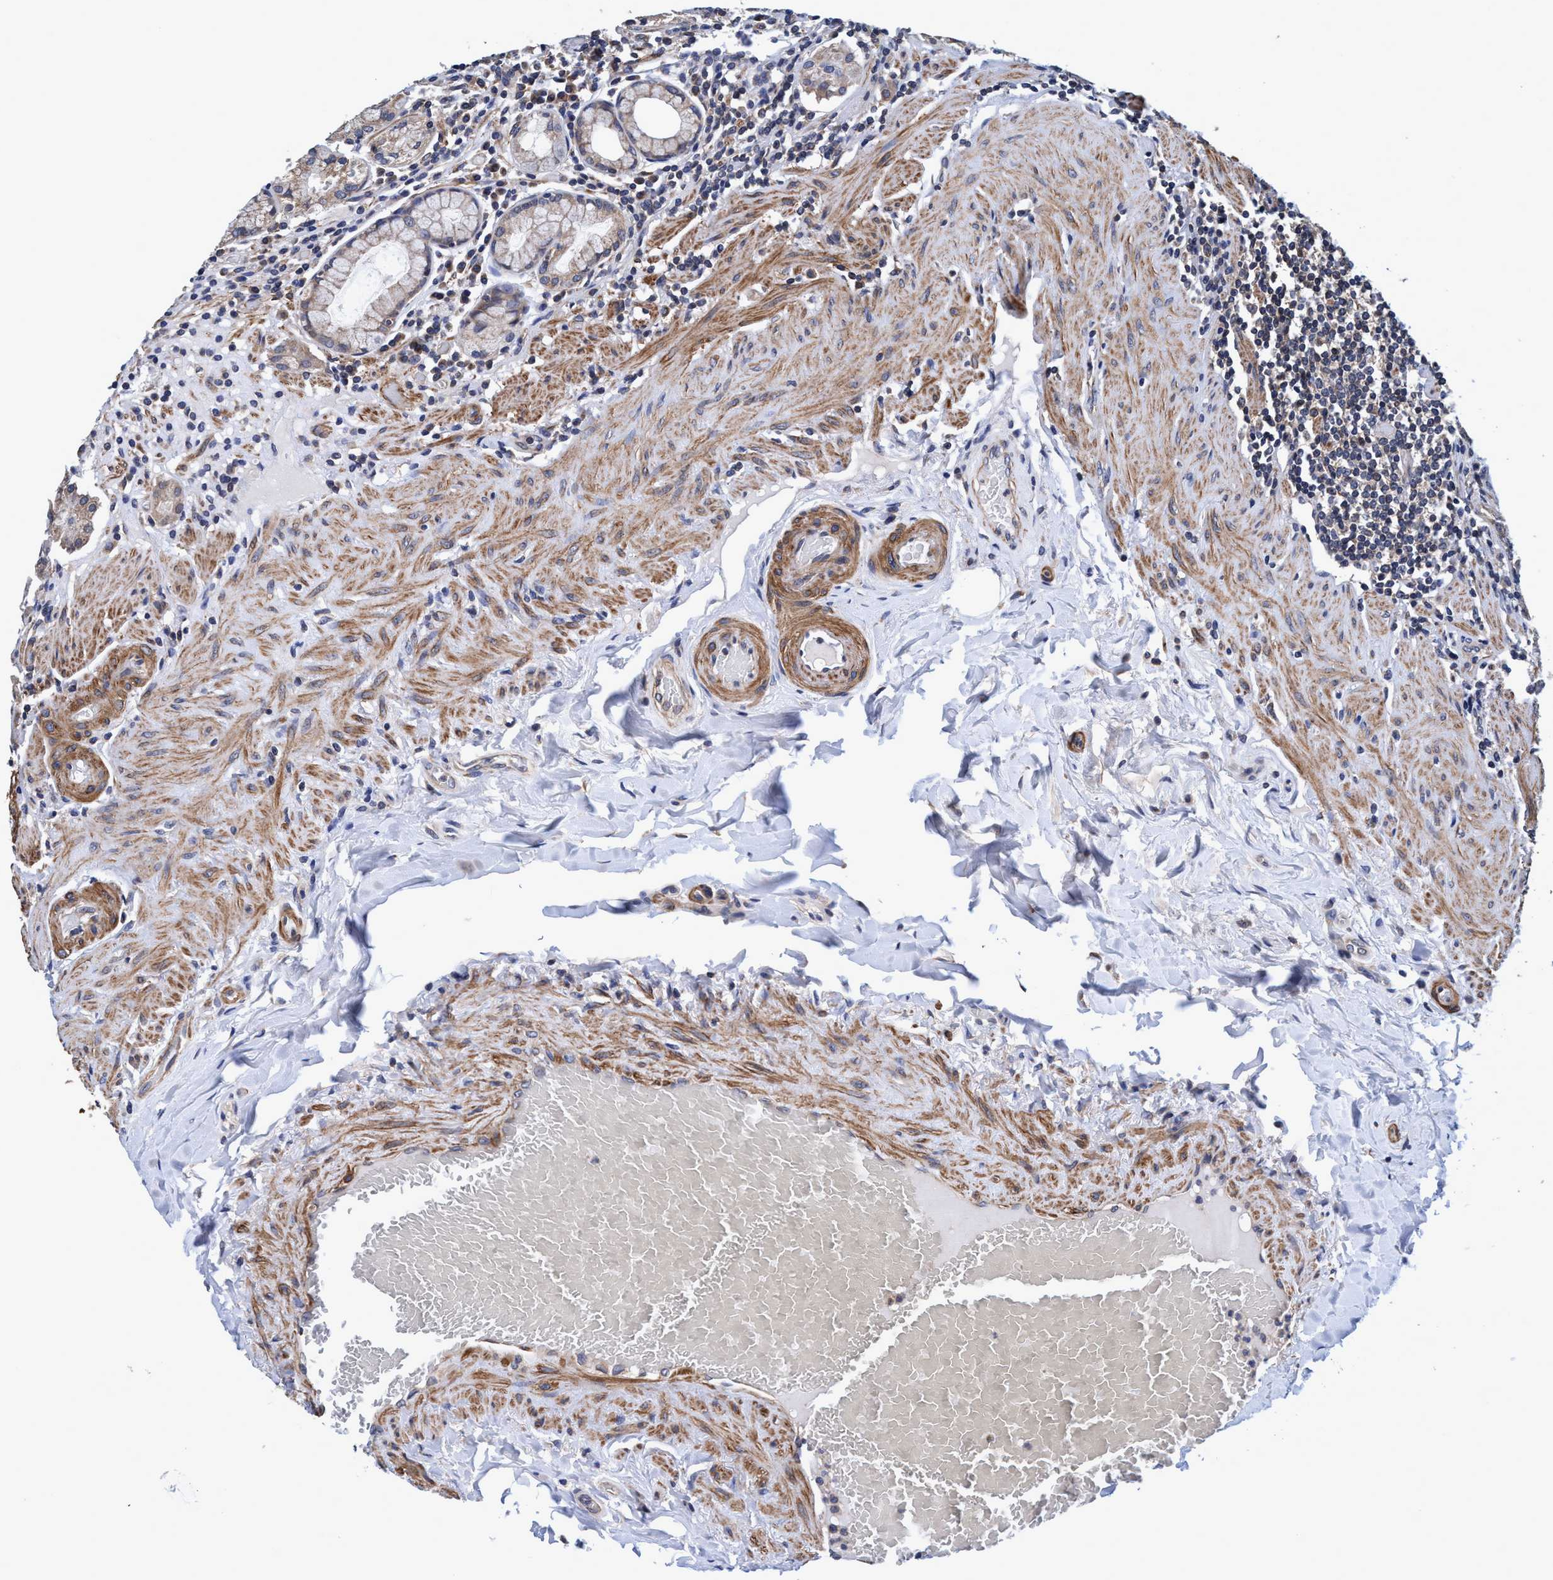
{"staining": {"intensity": "moderate", "quantity": ">75%", "location": "cytoplasmic/membranous"}, "tissue": "stomach", "cell_type": "Glandular cells", "image_type": "normal", "snomed": [{"axis": "morphology", "description": "Normal tissue, NOS"}, {"axis": "topography", "description": "Stomach, lower"}], "caption": "The photomicrograph reveals staining of normal stomach, revealing moderate cytoplasmic/membranous protein staining (brown color) within glandular cells.", "gene": "CALCOCO2", "patient": {"sex": "female", "age": 76}}